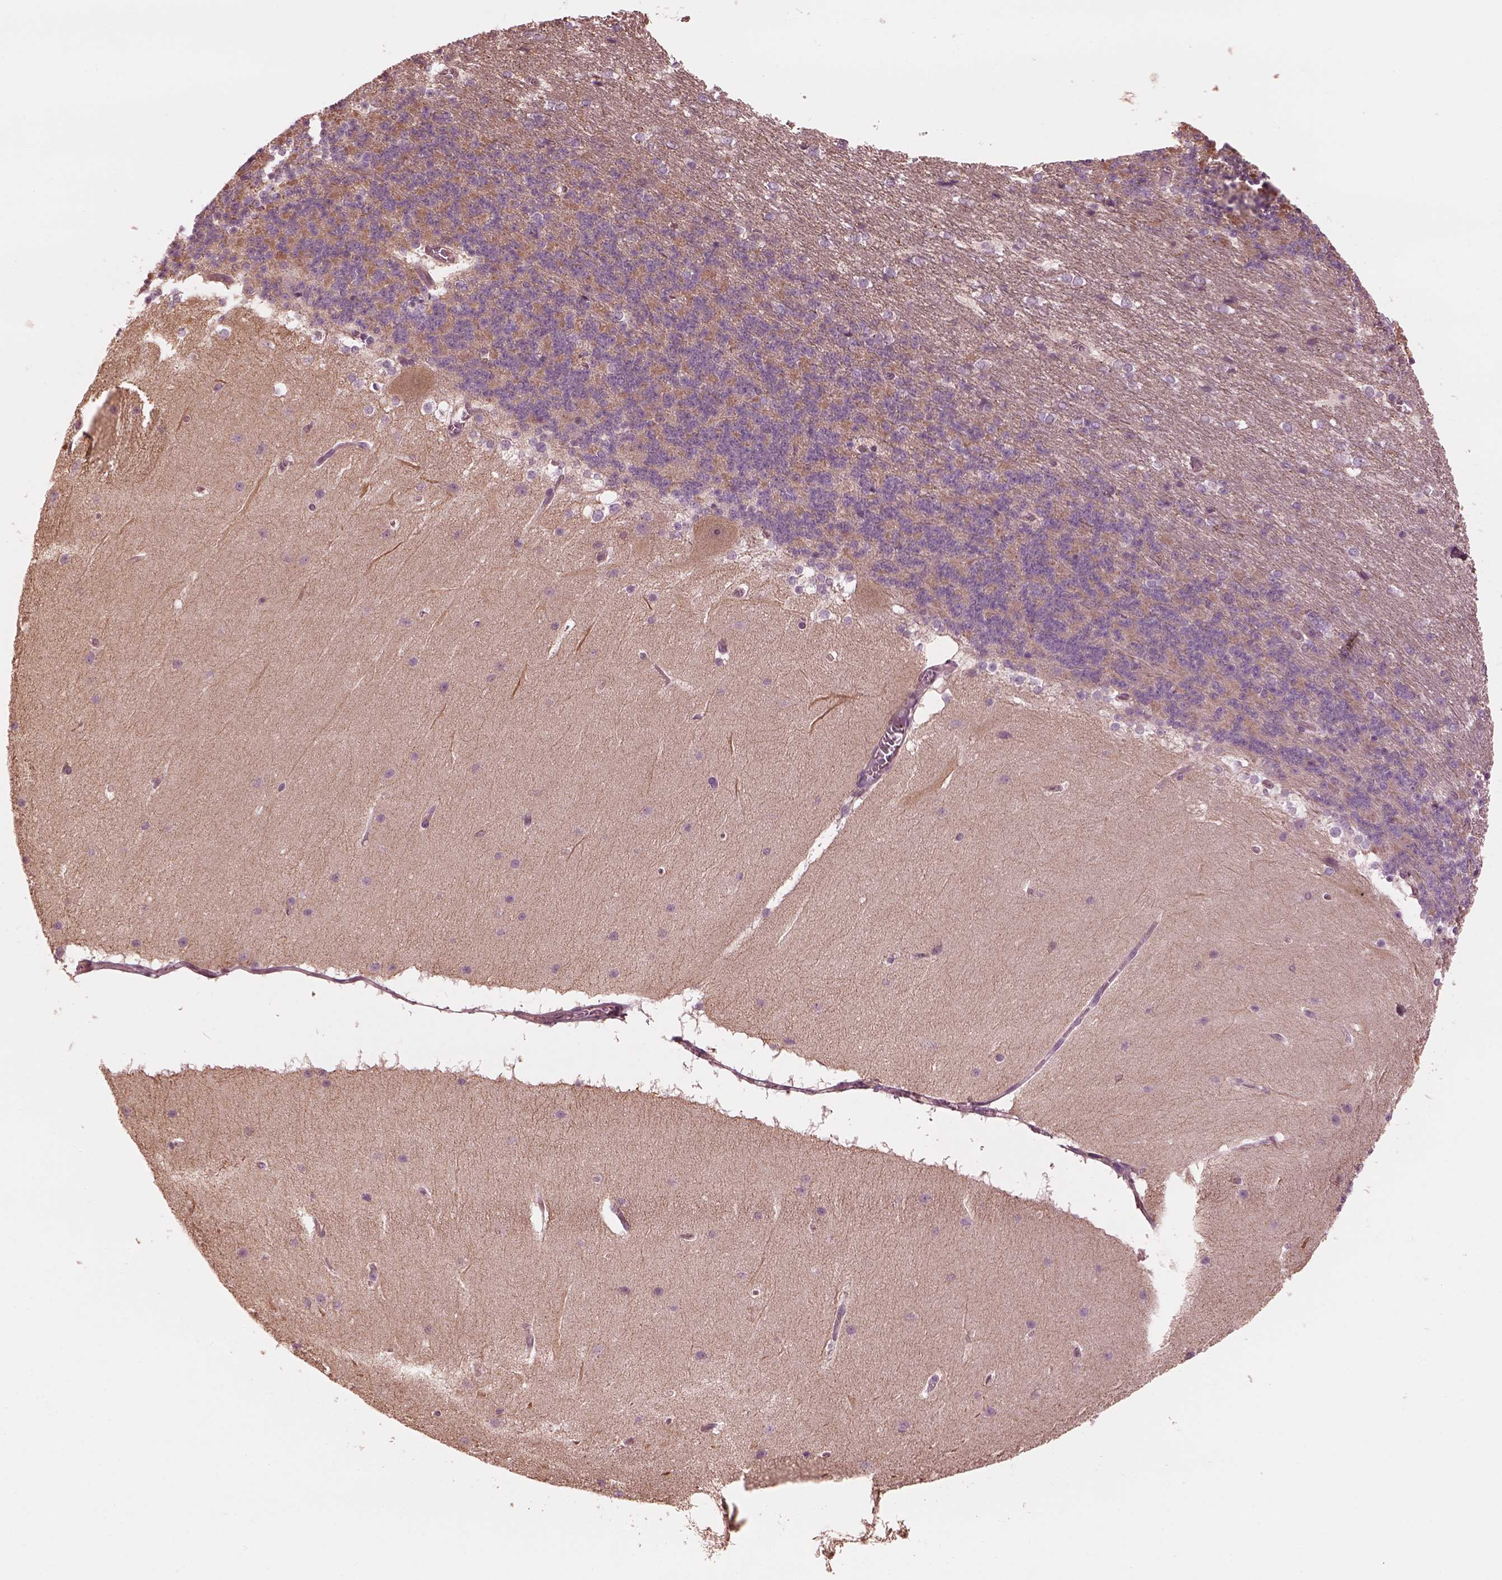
{"staining": {"intensity": "negative", "quantity": "none", "location": "none"}, "tissue": "cerebellum", "cell_type": "Cells in granular layer", "image_type": "normal", "snomed": [{"axis": "morphology", "description": "Normal tissue, NOS"}, {"axis": "topography", "description": "Cerebellum"}], "caption": "The histopathology image demonstrates no staining of cells in granular layer in normal cerebellum.", "gene": "STK33", "patient": {"sex": "female", "age": 19}}